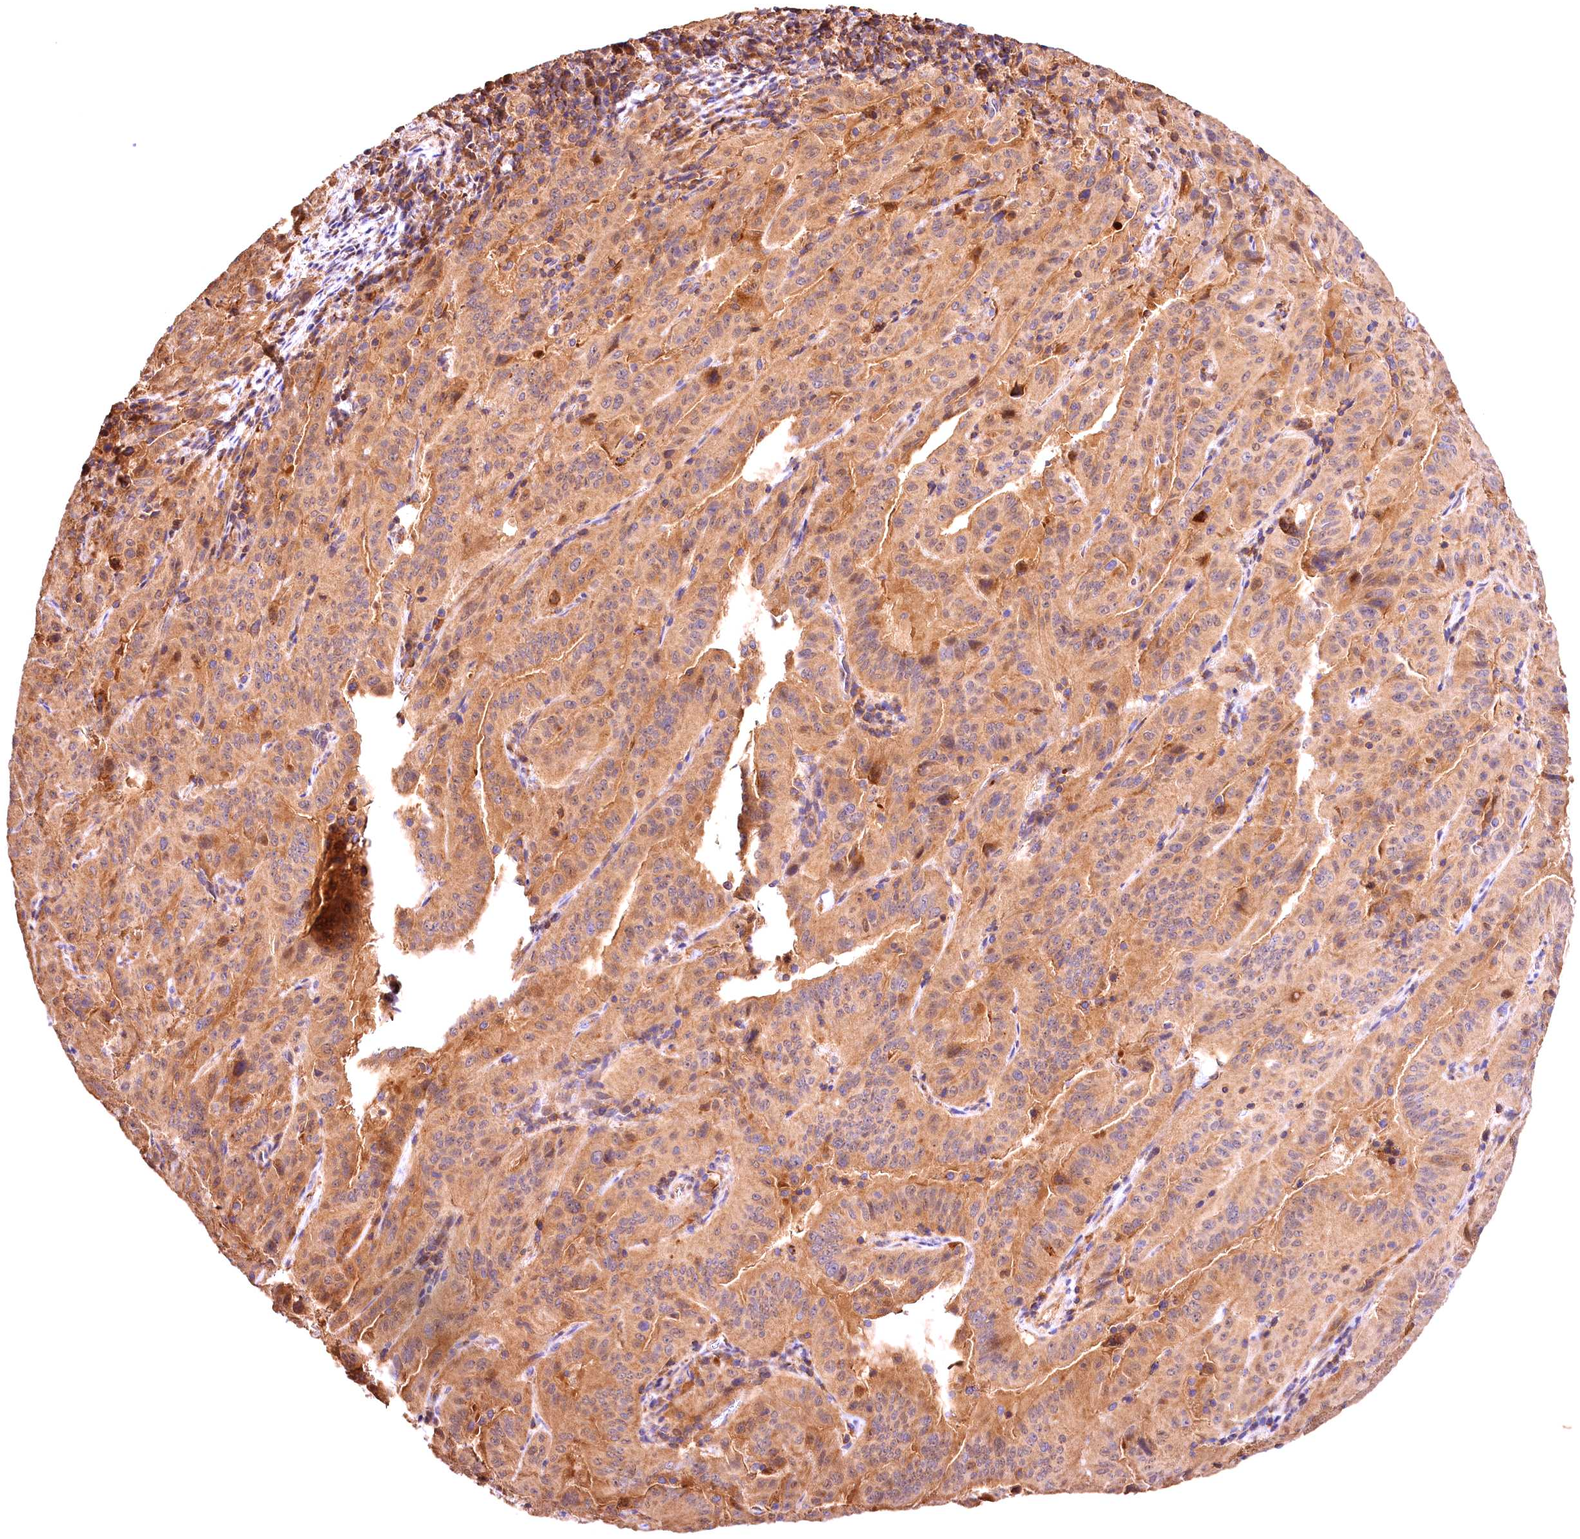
{"staining": {"intensity": "moderate", "quantity": ">75%", "location": "cytoplasmic/membranous"}, "tissue": "pancreatic cancer", "cell_type": "Tumor cells", "image_type": "cancer", "snomed": [{"axis": "morphology", "description": "Adenocarcinoma, NOS"}, {"axis": "topography", "description": "Pancreas"}], "caption": "Immunohistochemical staining of pancreatic cancer (adenocarcinoma) displays moderate cytoplasmic/membranous protein positivity in approximately >75% of tumor cells.", "gene": "KPTN", "patient": {"sex": "male", "age": 63}}